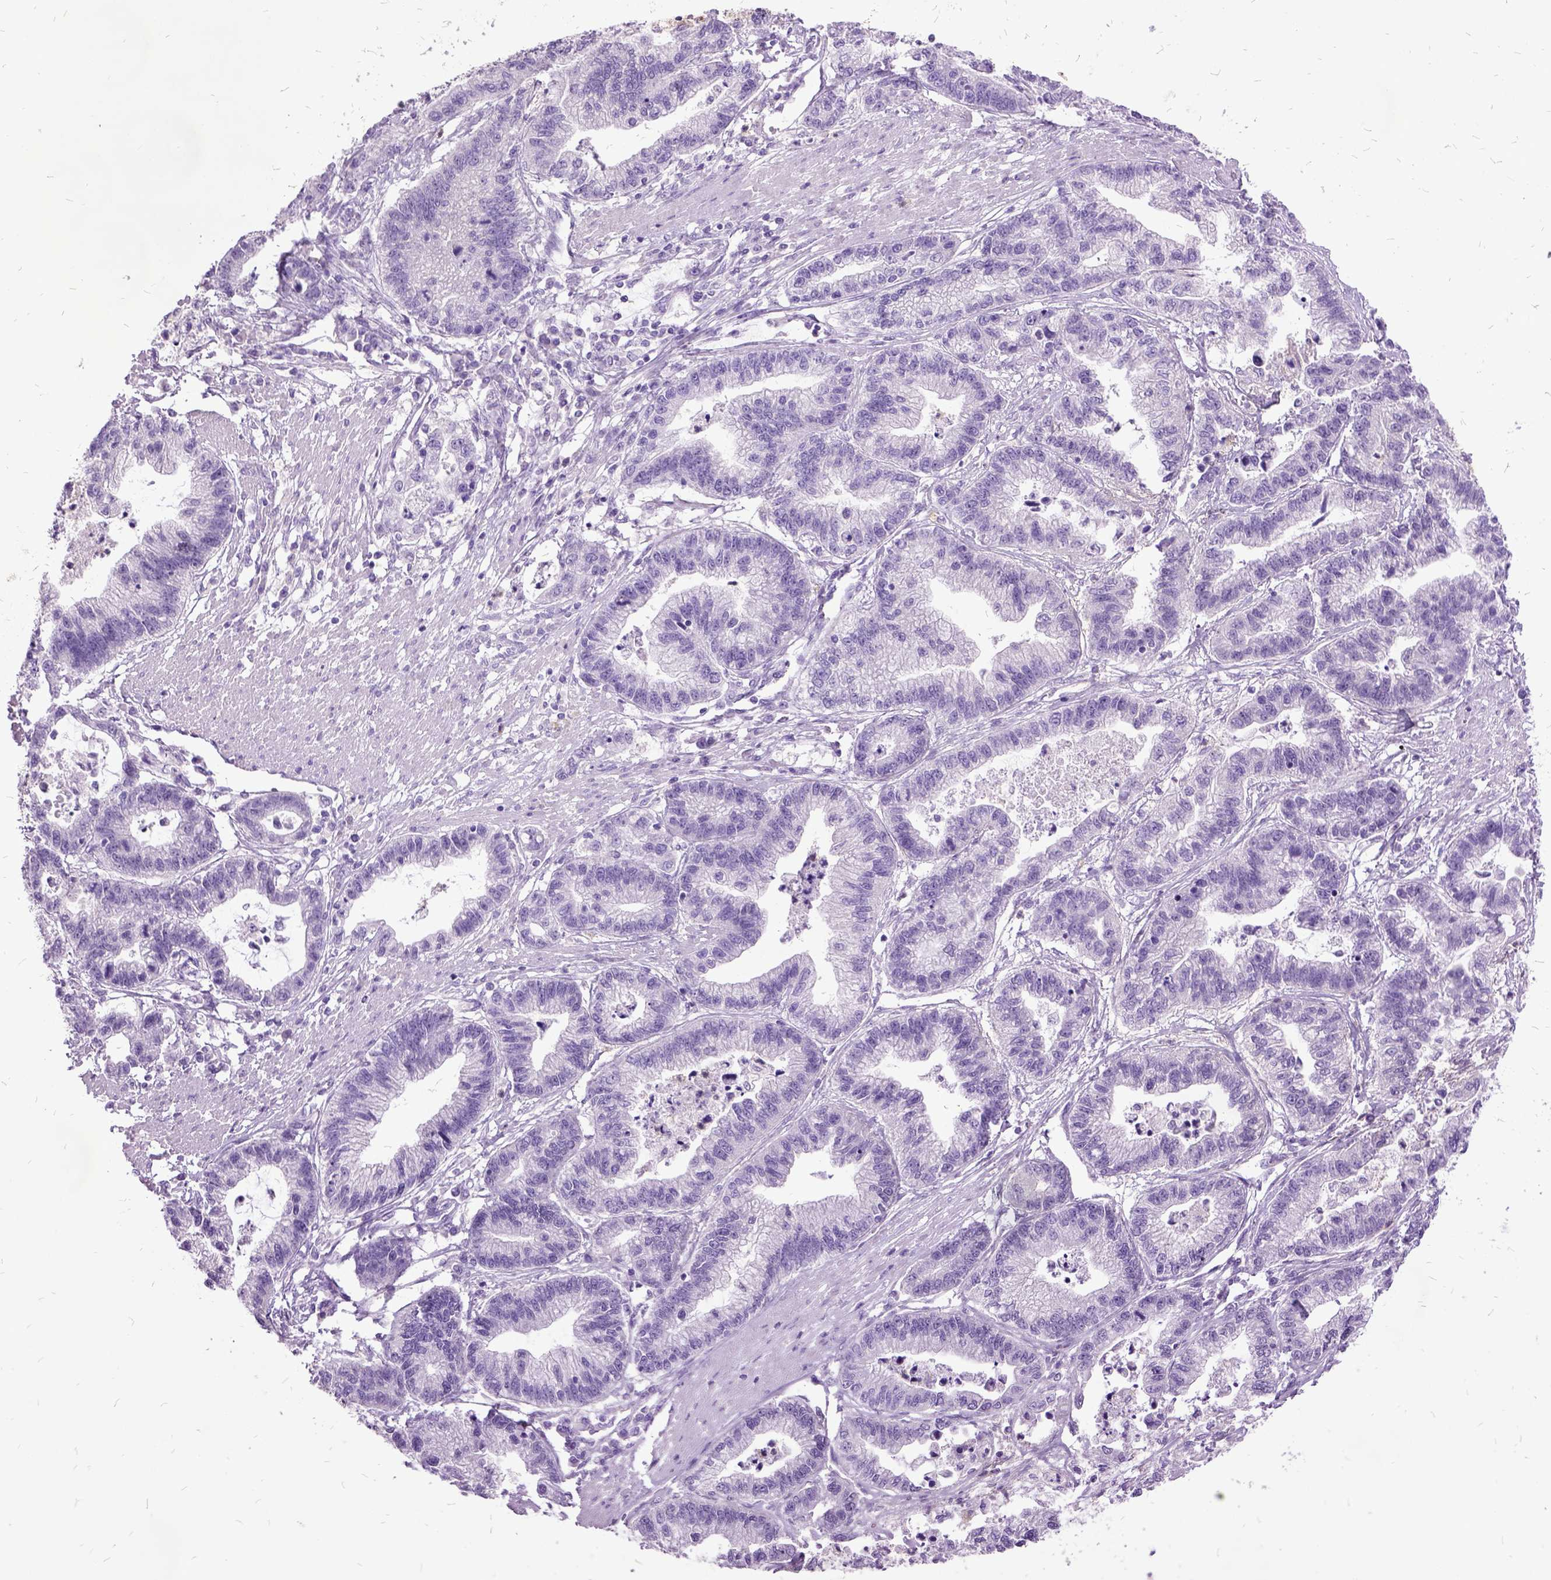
{"staining": {"intensity": "negative", "quantity": "none", "location": "none"}, "tissue": "stomach cancer", "cell_type": "Tumor cells", "image_type": "cancer", "snomed": [{"axis": "morphology", "description": "Adenocarcinoma, NOS"}, {"axis": "topography", "description": "Stomach"}], "caption": "Image shows no protein staining in tumor cells of stomach cancer (adenocarcinoma) tissue.", "gene": "MME", "patient": {"sex": "male", "age": 83}}